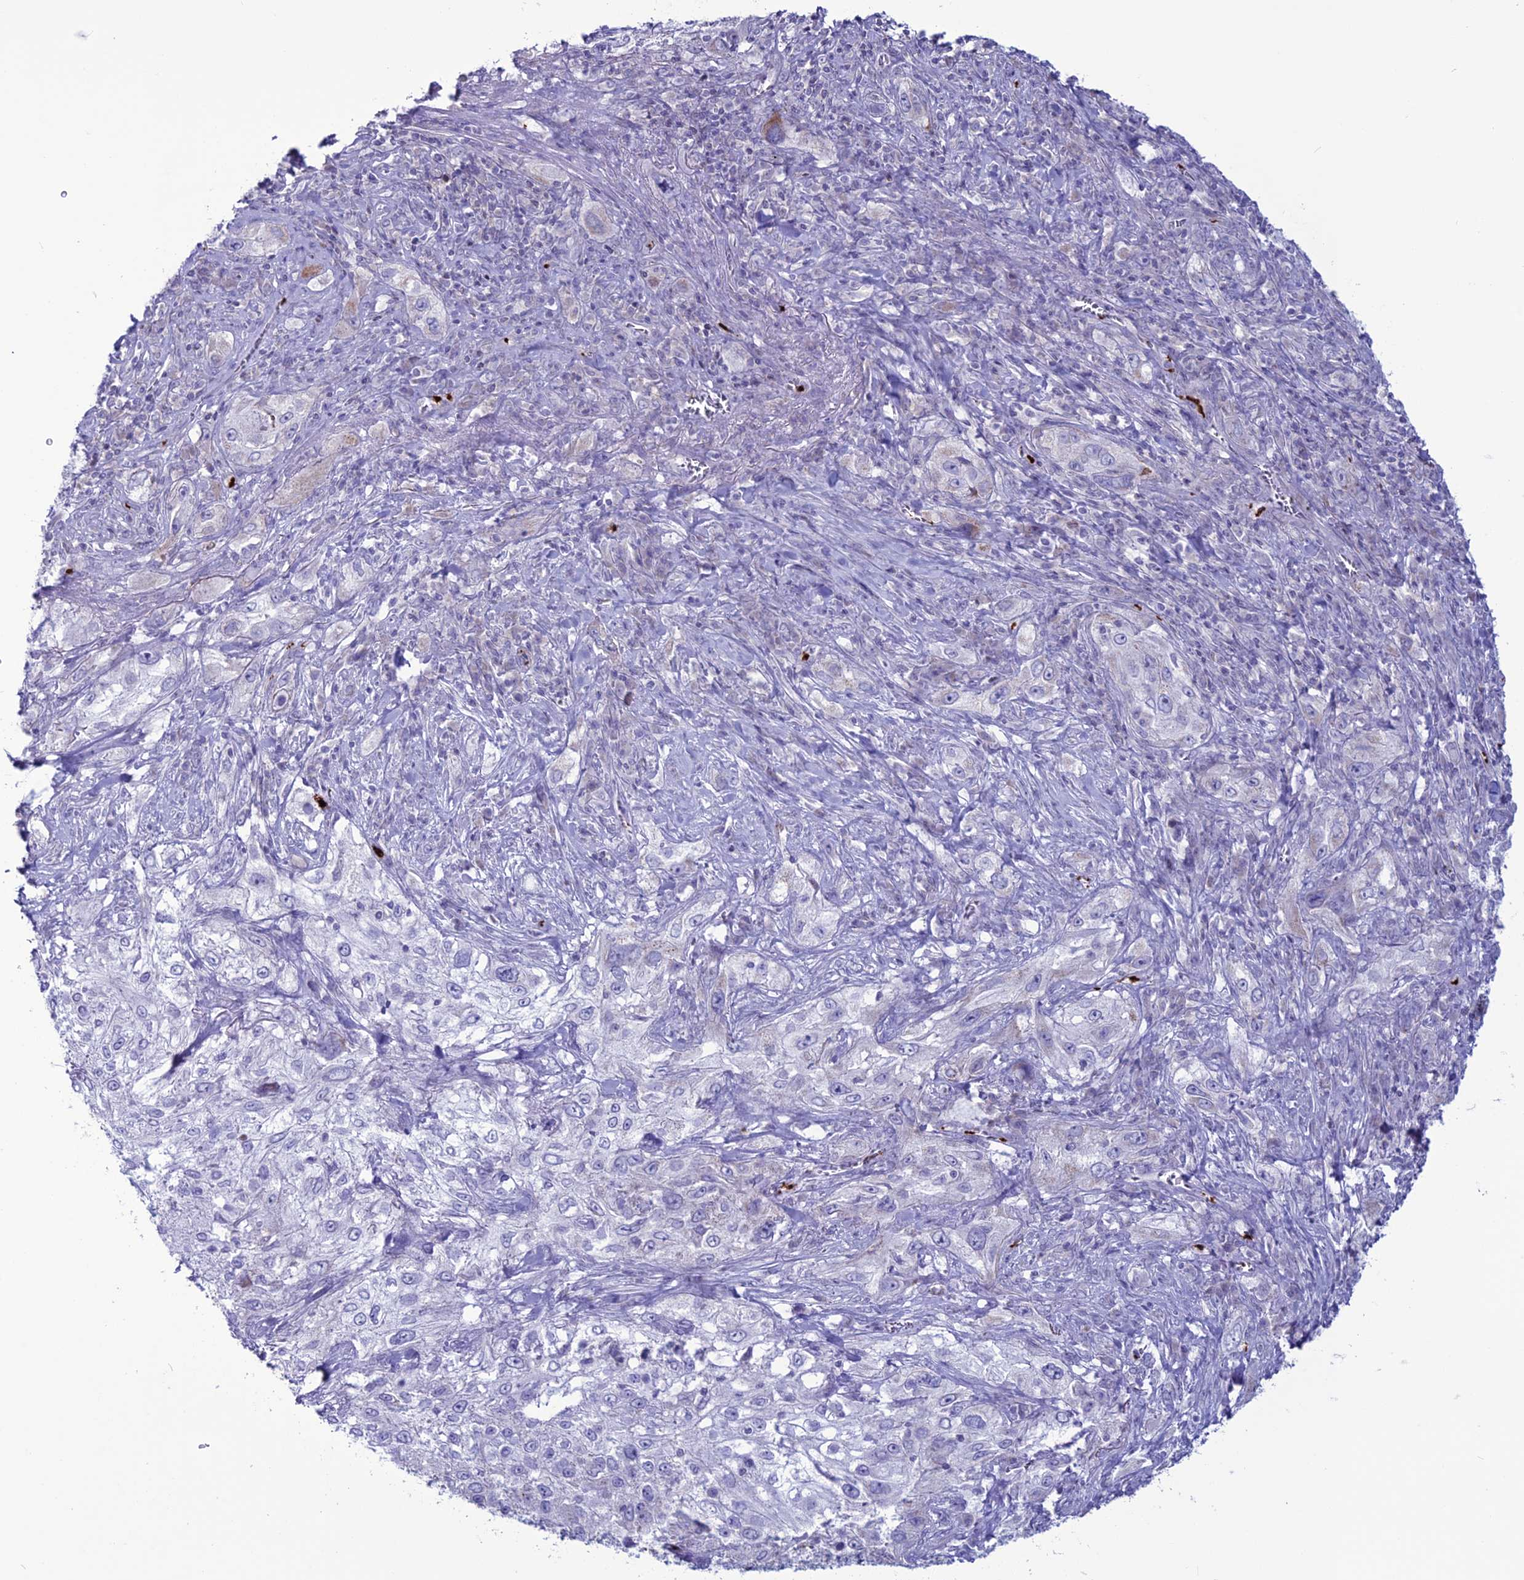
{"staining": {"intensity": "negative", "quantity": "none", "location": "none"}, "tissue": "lung cancer", "cell_type": "Tumor cells", "image_type": "cancer", "snomed": [{"axis": "morphology", "description": "Squamous cell carcinoma, NOS"}, {"axis": "topography", "description": "Lung"}], "caption": "Immunohistochemistry histopathology image of squamous cell carcinoma (lung) stained for a protein (brown), which exhibits no positivity in tumor cells.", "gene": "C21orf140", "patient": {"sex": "female", "age": 69}}